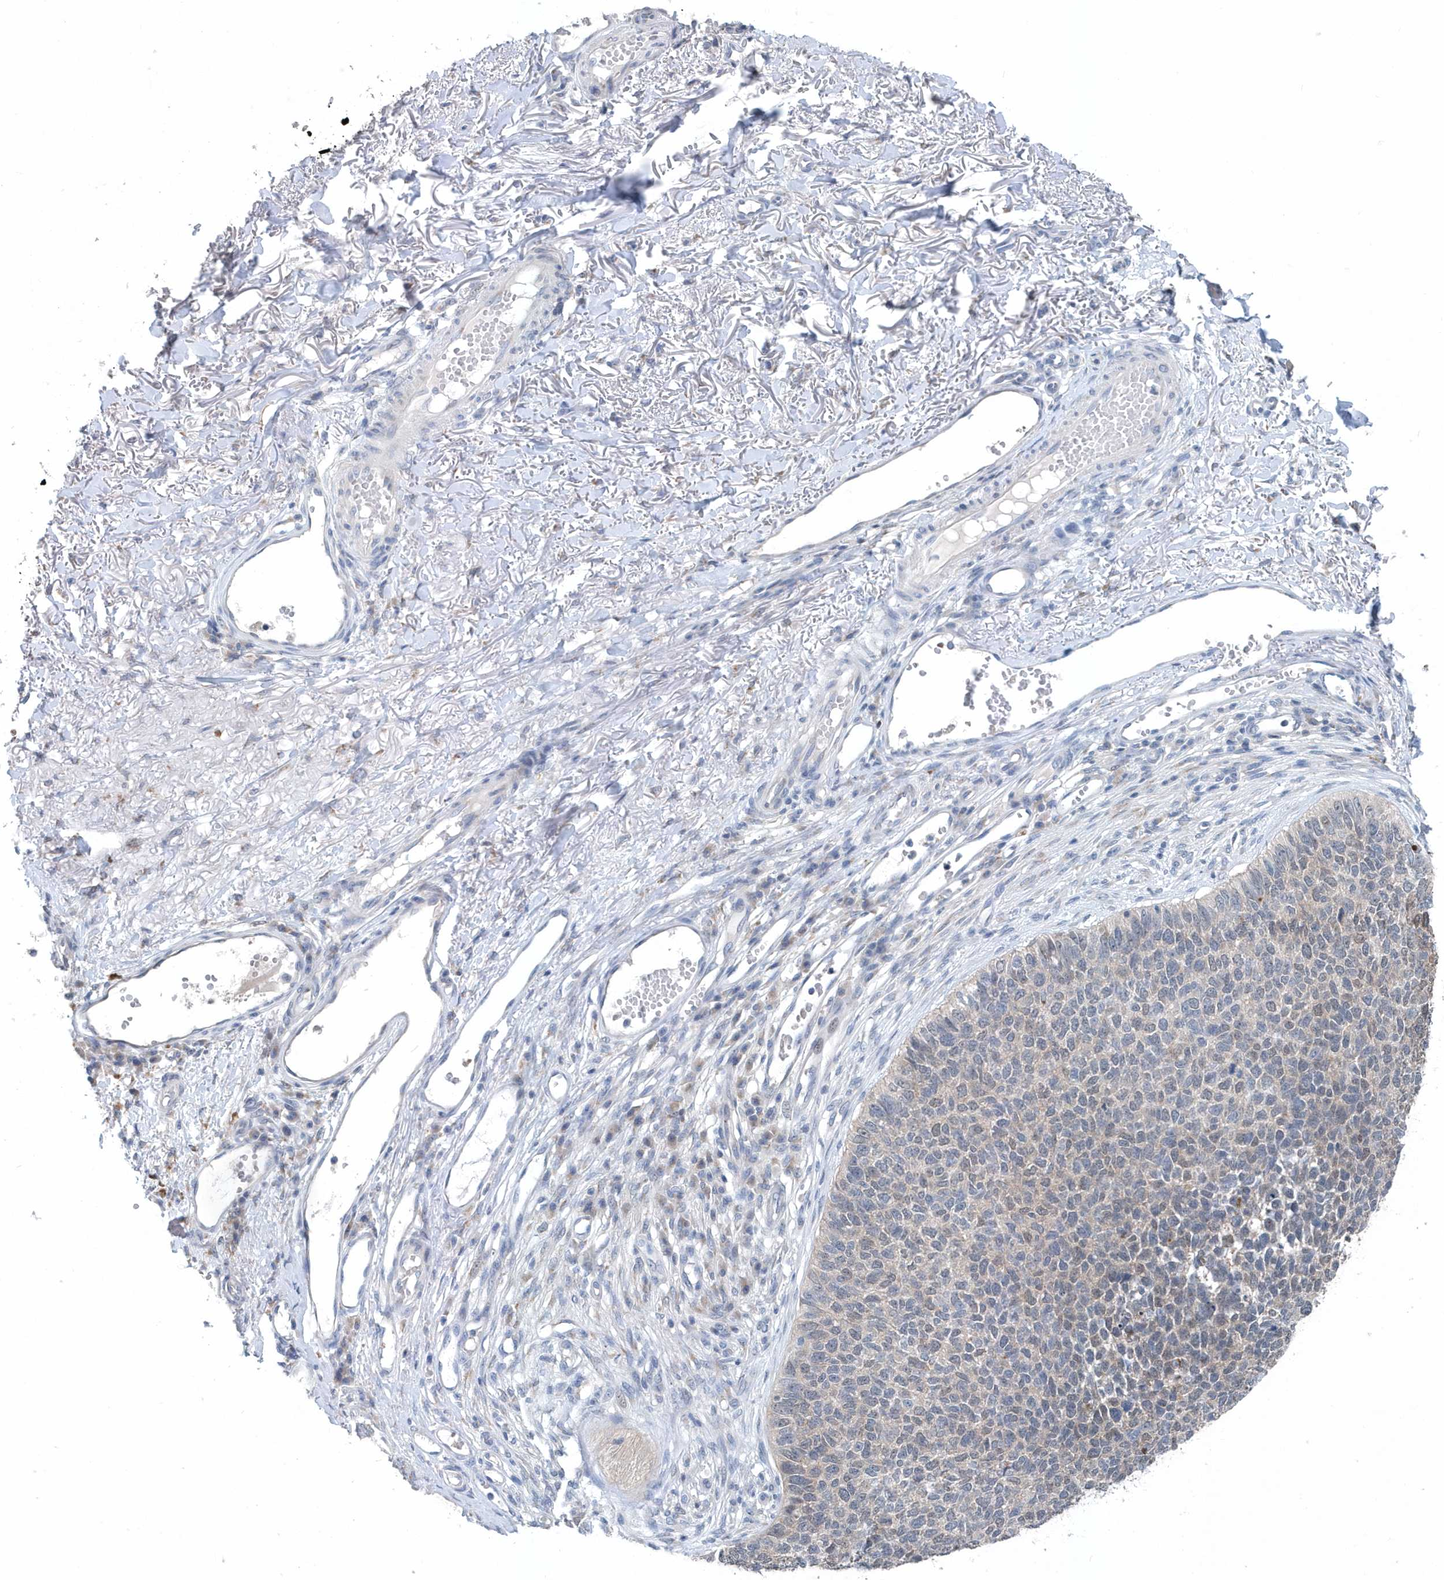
{"staining": {"intensity": "weak", "quantity": "<25%", "location": "nuclear"}, "tissue": "skin cancer", "cell_type": "Tumor cells", "image_type": "cancer", "snomed": [{"axis": "morphology", "description": "Basal cell carcinoma"}, {"axis": "topography", "description": "Skin"}], "caption": "Tumor cells show no significant protein staining in skin cancer.", "gene": "PFN2", "patient": {"sex": "female", "age": 84}}